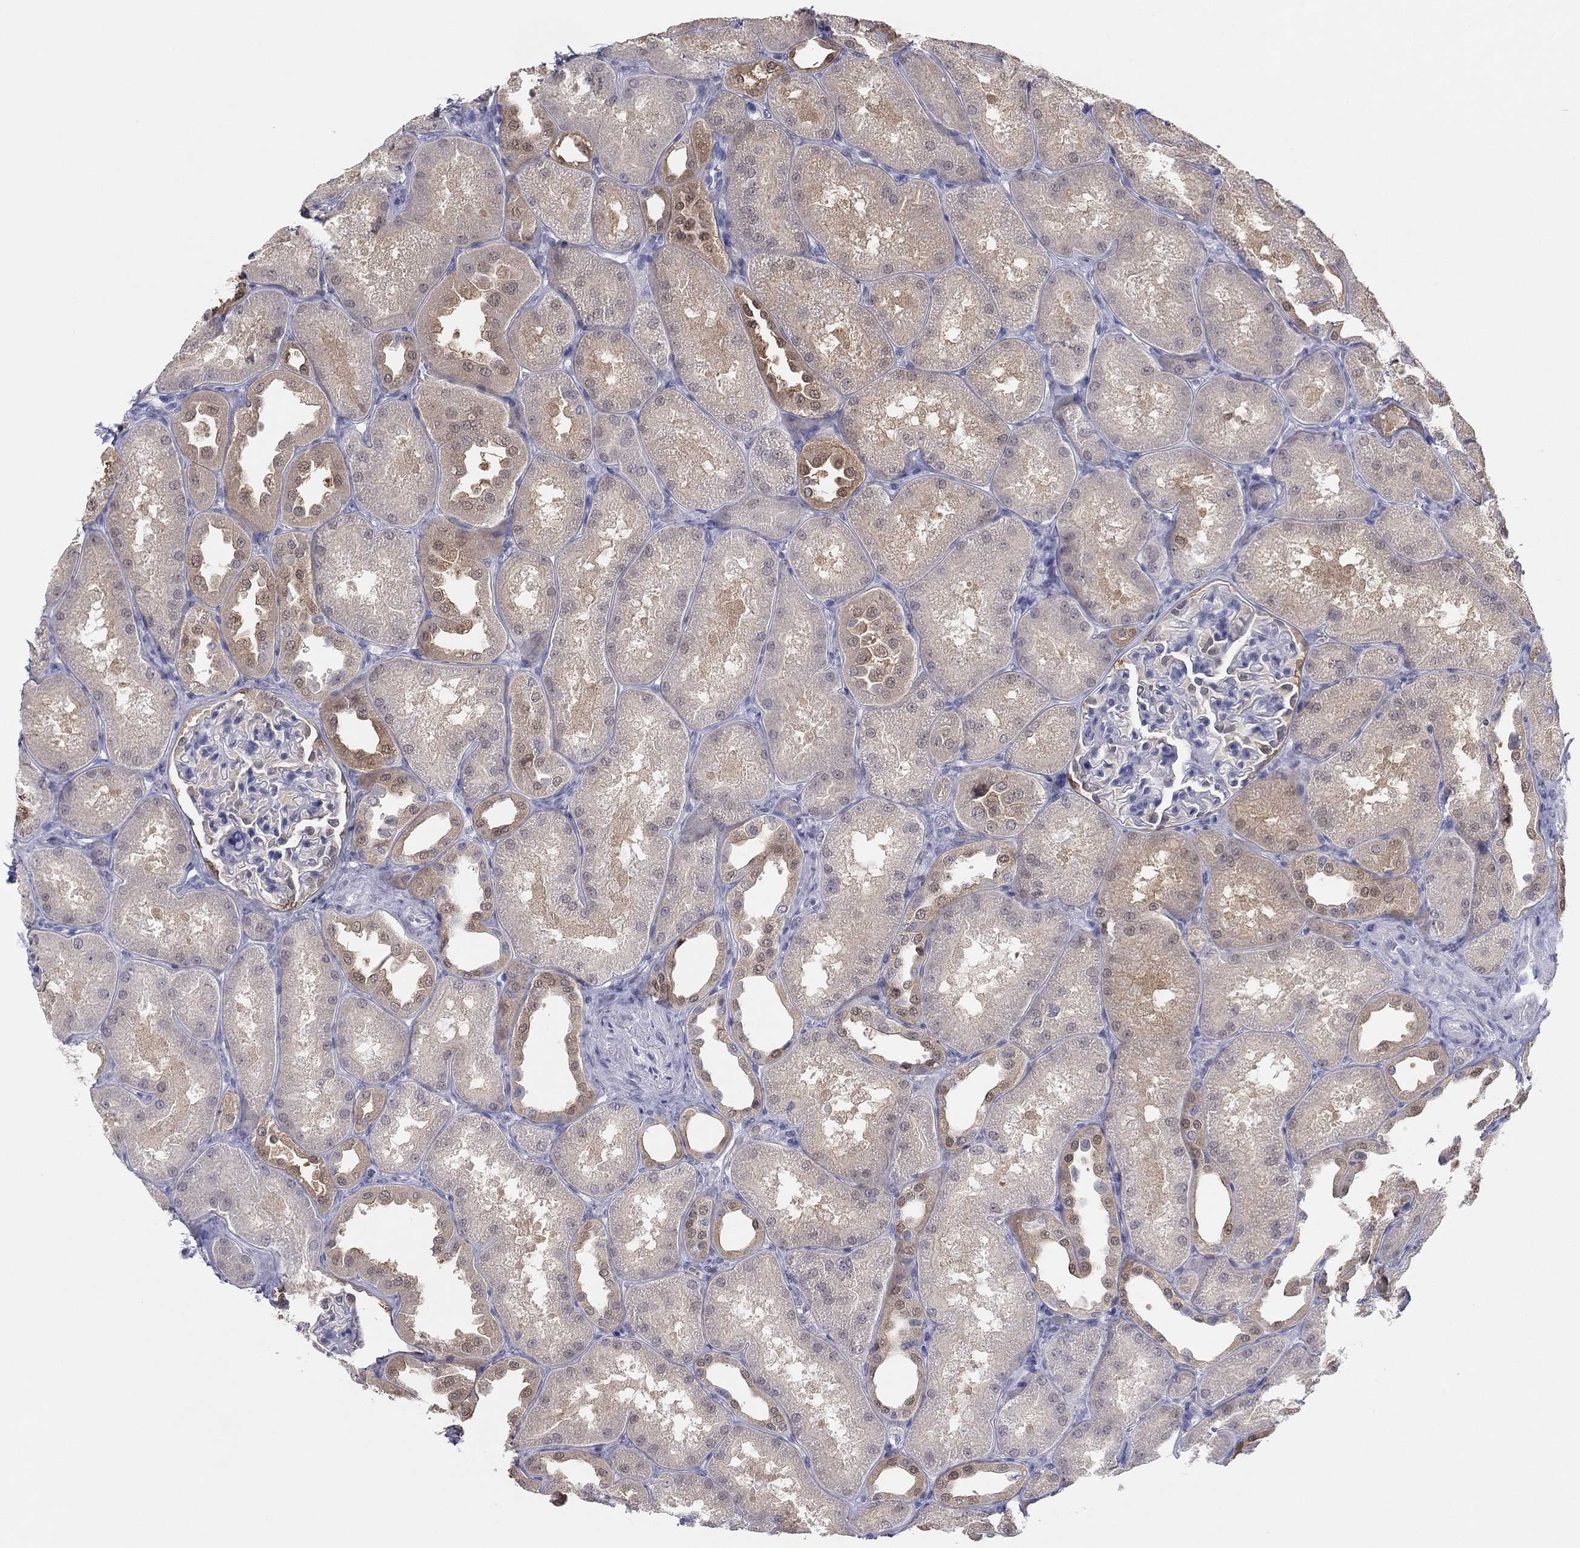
{"staining": {"intensity": "negative", "quantity": "none", "location": "none"}, "tissue": "kidney", "cell_type": "Cells in glomeruli", "image_type": "normal", "snomed": [{"axis": "morphology", "description": "Normal tissue, NOS"}, {"axis": "topography", "description": "Kidney"}], "caption": "This micrograph is of unremarkable kidney stained with immunohistochemistry to label a protein in brown with the nuclei are counter-stained blue. There is no staining in cells in glomeruli. (Brightfield microscopy of DAB (3,3'-diaminobenzidine) IHC at high magnification).", "gene": "PDXK", "patient": {"sex": "male", "age": 61}}